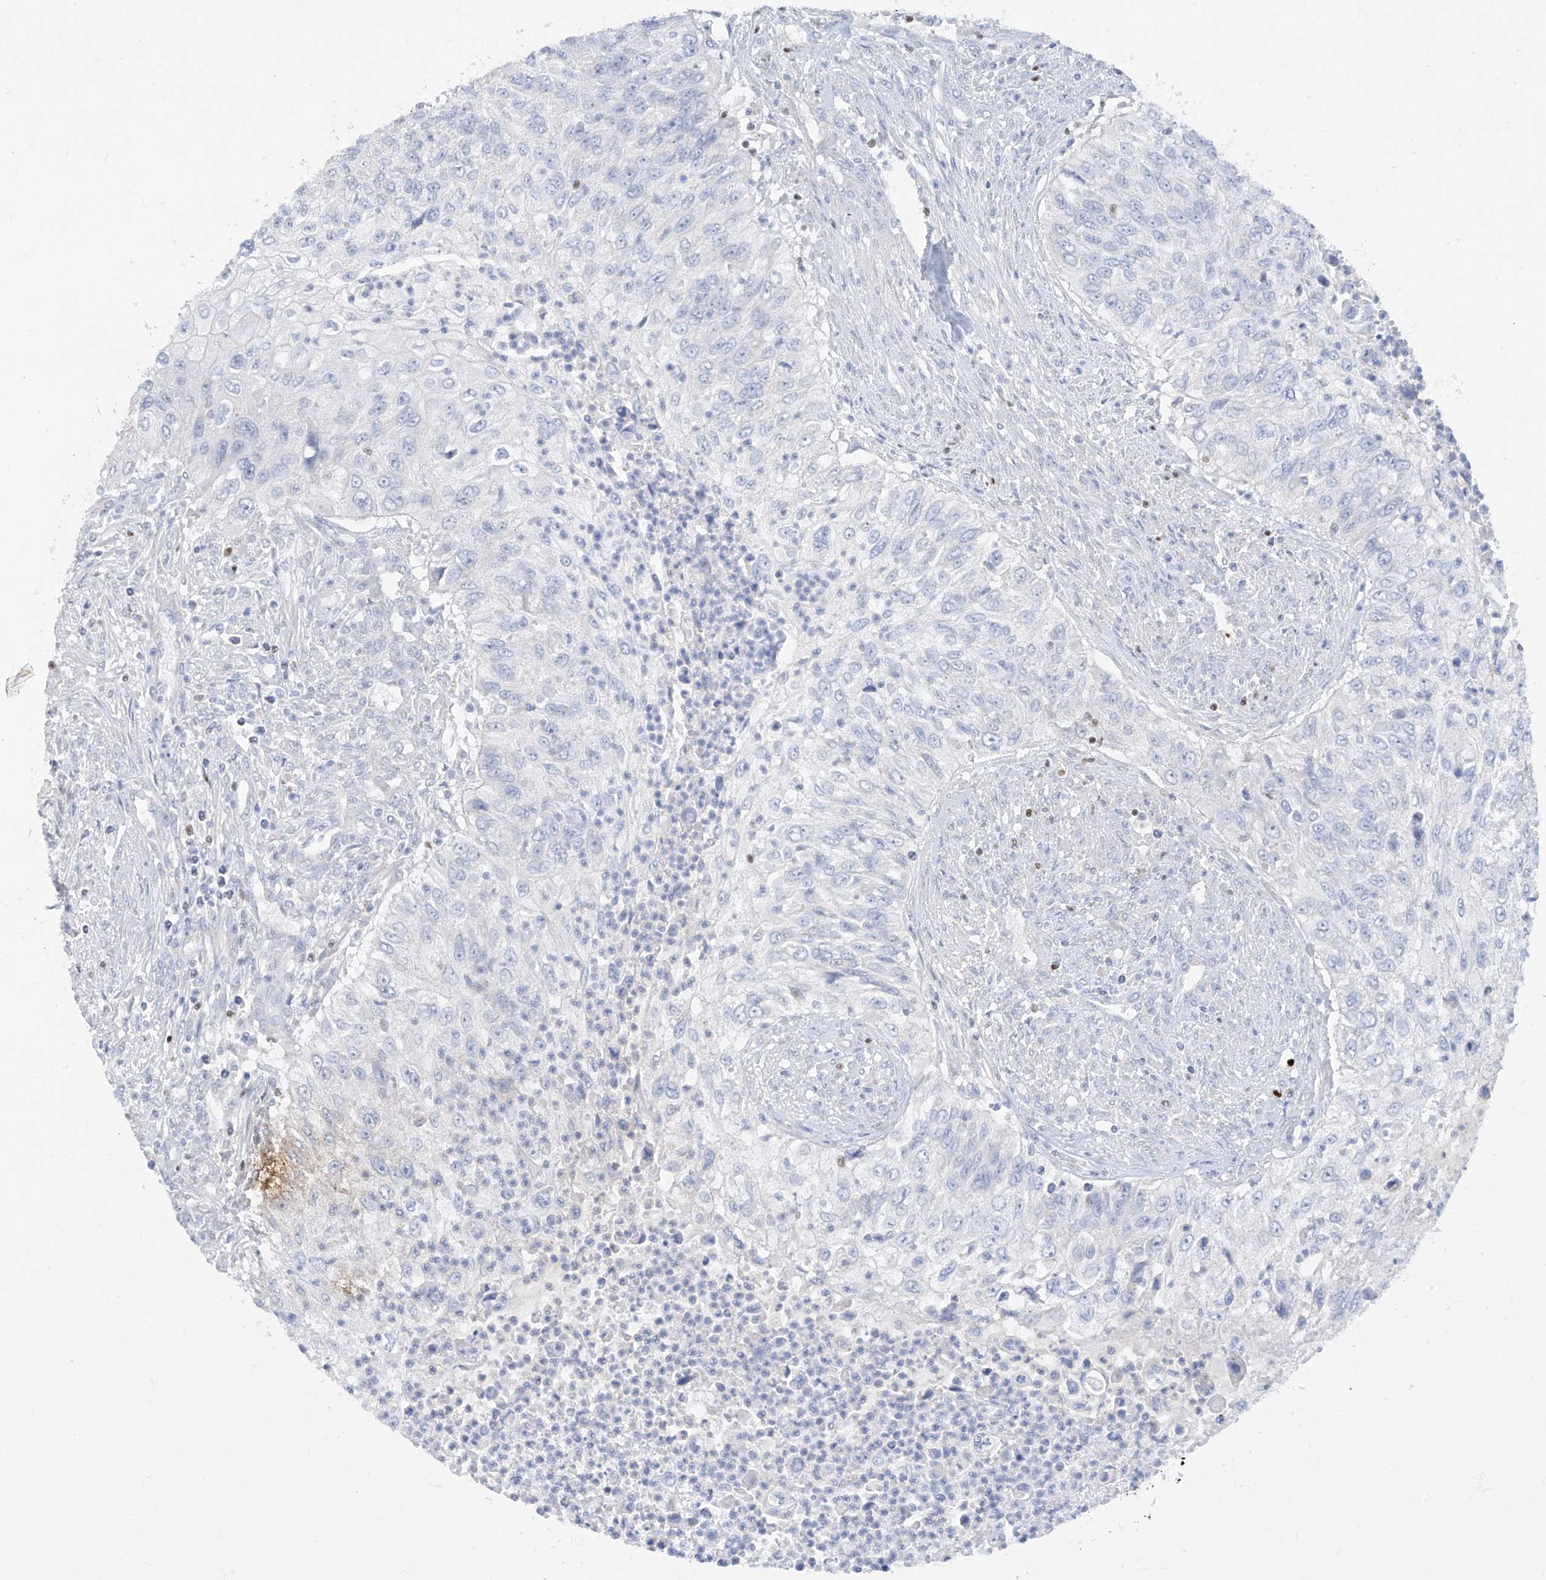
{"staining": {"intensity": "negative", "quantity": "none", "location": "none"}, "tissue": "urothelial cancer", "cell_type": "Tumor cells", "image_type": "cancer", "snomed": [{"axis": "morphology", "description": "Urothelial carcinoma, High grade"}, {"axis": "topography", "description": "Urinary bladder"}], "caption": "IHC photomicrograph of human urothelial cancer stained for a protein (brown), which demonstrates no expression in tumor cells. (Brightfield microscopy of DAB immunohistochemistry (IHC) at high magnification).", "gene": "TBX21", "patient": {"sex": "female", "age": 60}}